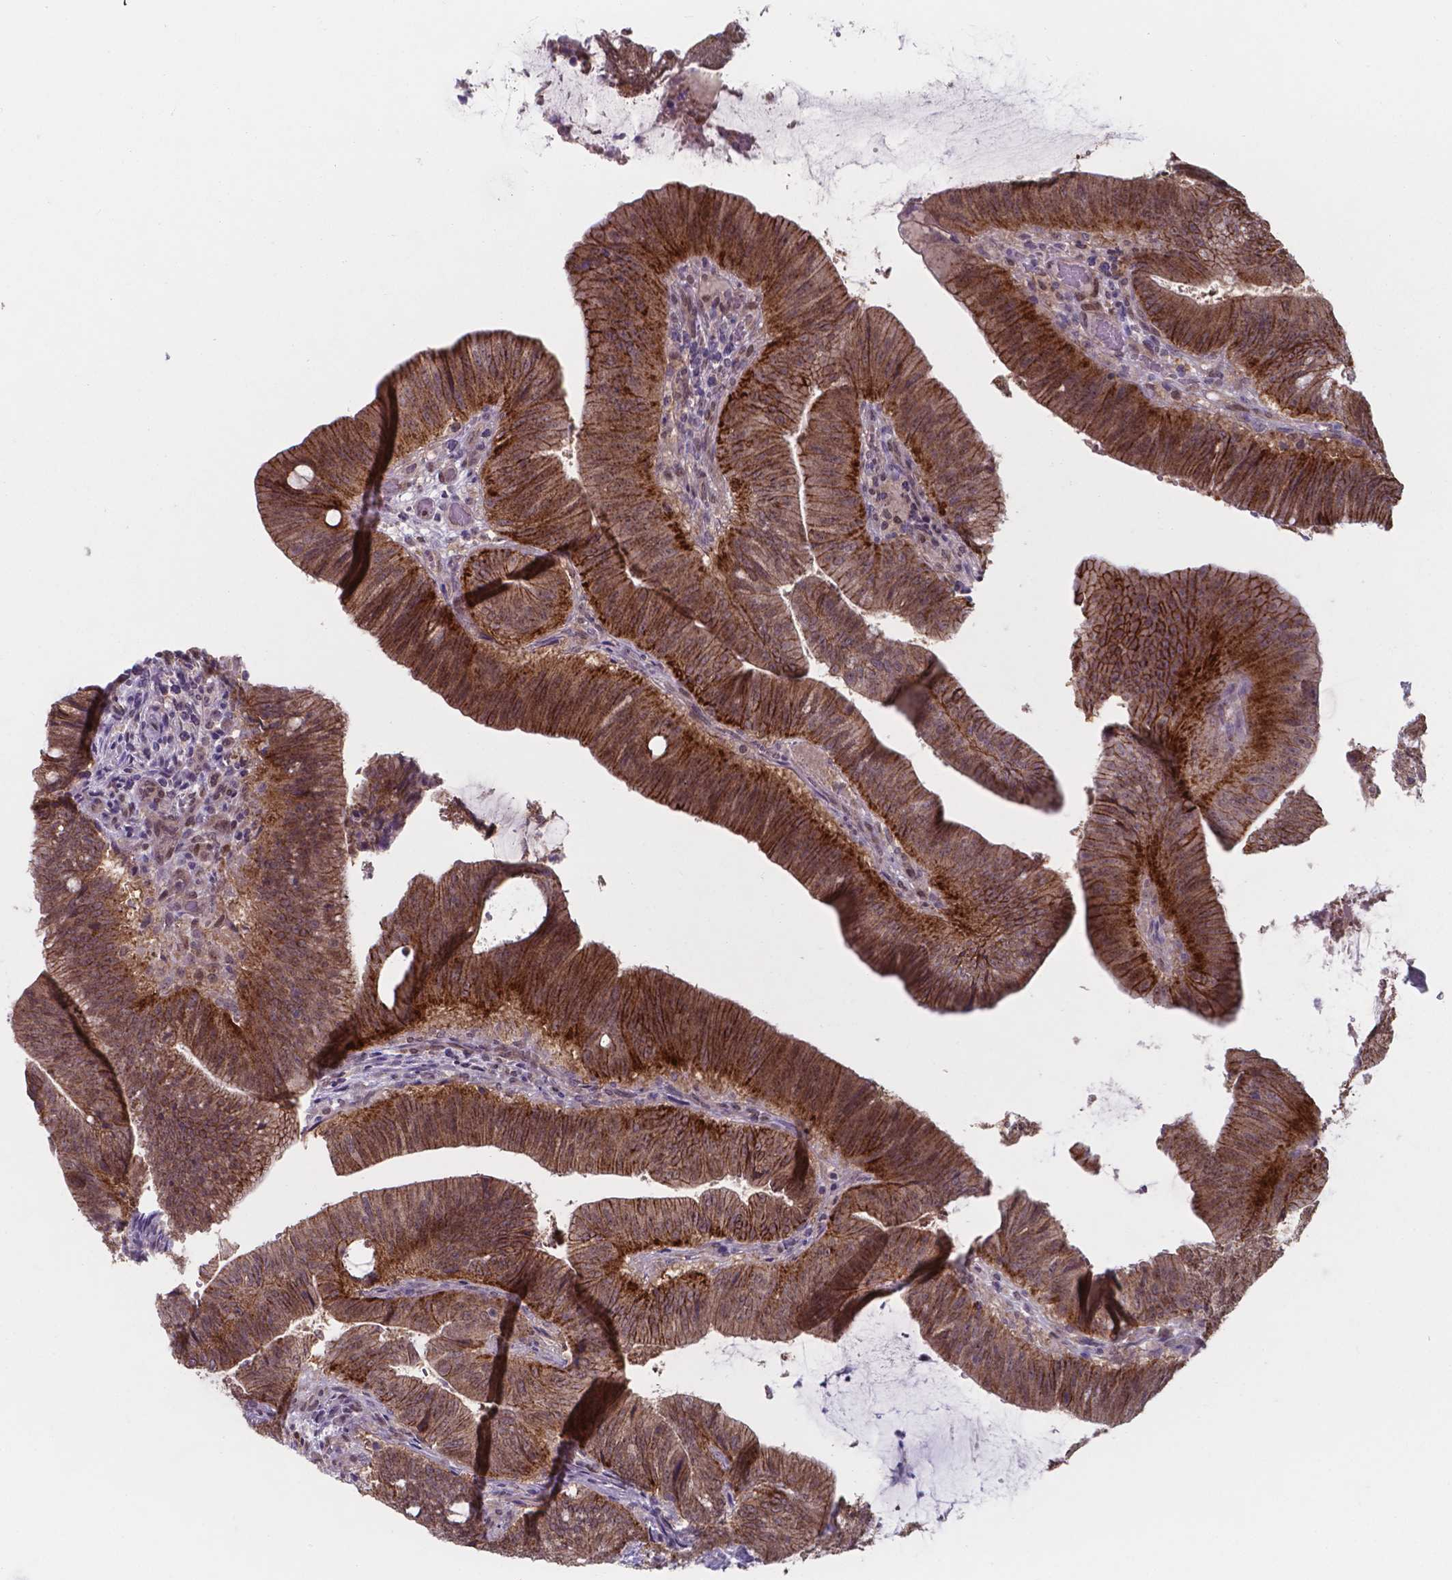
{"staining": {"intensity": "strong", "quantity": ">75%", "location": "cytoplasmic/membranous"}, "tissue": "colorectal cancer", "cell_type": "Tumor cells", "image_type": "cancer", "snomed": [{"axis": "morphology", "description": "Adenocarcinoma, NOS"}, {"axis": "topography", "description": "Colon"}], "caption": "Protein staining by immunohistochemistry displays strong cytoplasmic/membranous positivity in about >75% of tumor cells in colorectal cancer. The protein is stained brown, and the nuclei are stained in blue (DAB IHC with brightfield microscopy, high magnification).", "gene": "UBE2E2", "patient": {"sex": "female", "age": 43}}